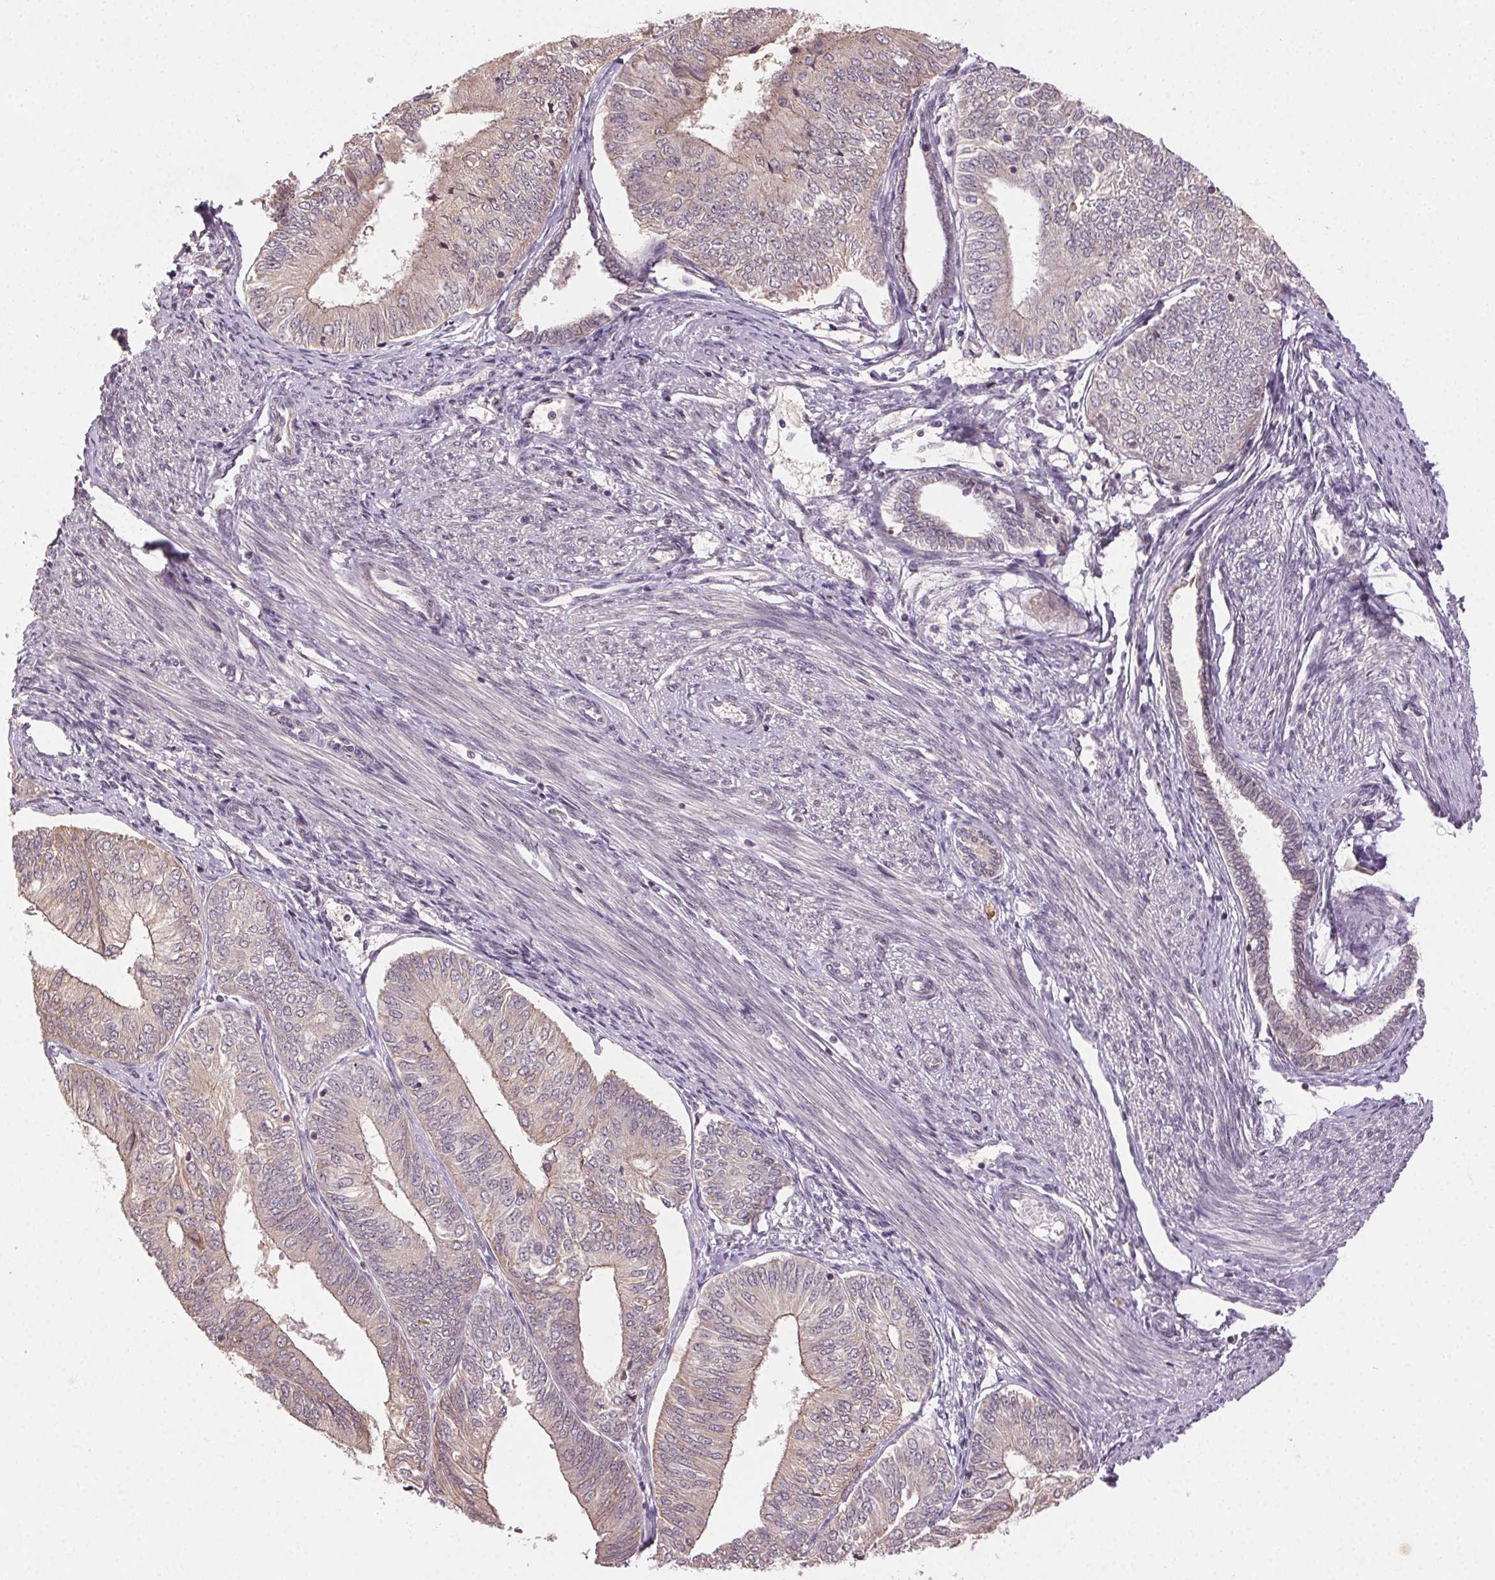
{"staining": {"intensity": "weak", "quantity": "<25%", "location": "cytoplasmic/membranous"}, "tissue": "endometrial cancer", "cell_type": "Tumor cells", "image_type": "cancer", "snomed": [{"axis": "morphology", "description": "Adenocarcinoma, NOS"}, {"axis": "topography", "description": "Endometrium"}], "caption": "This image is of adenocarcinoma (endometrial) stained with IHC to label a protein in brown with the nuclei are counter-stained blue. There is no positivity in tumor cells.", "gene": "ATP1B3", "patient": {"sex": "female", "age": 58}}